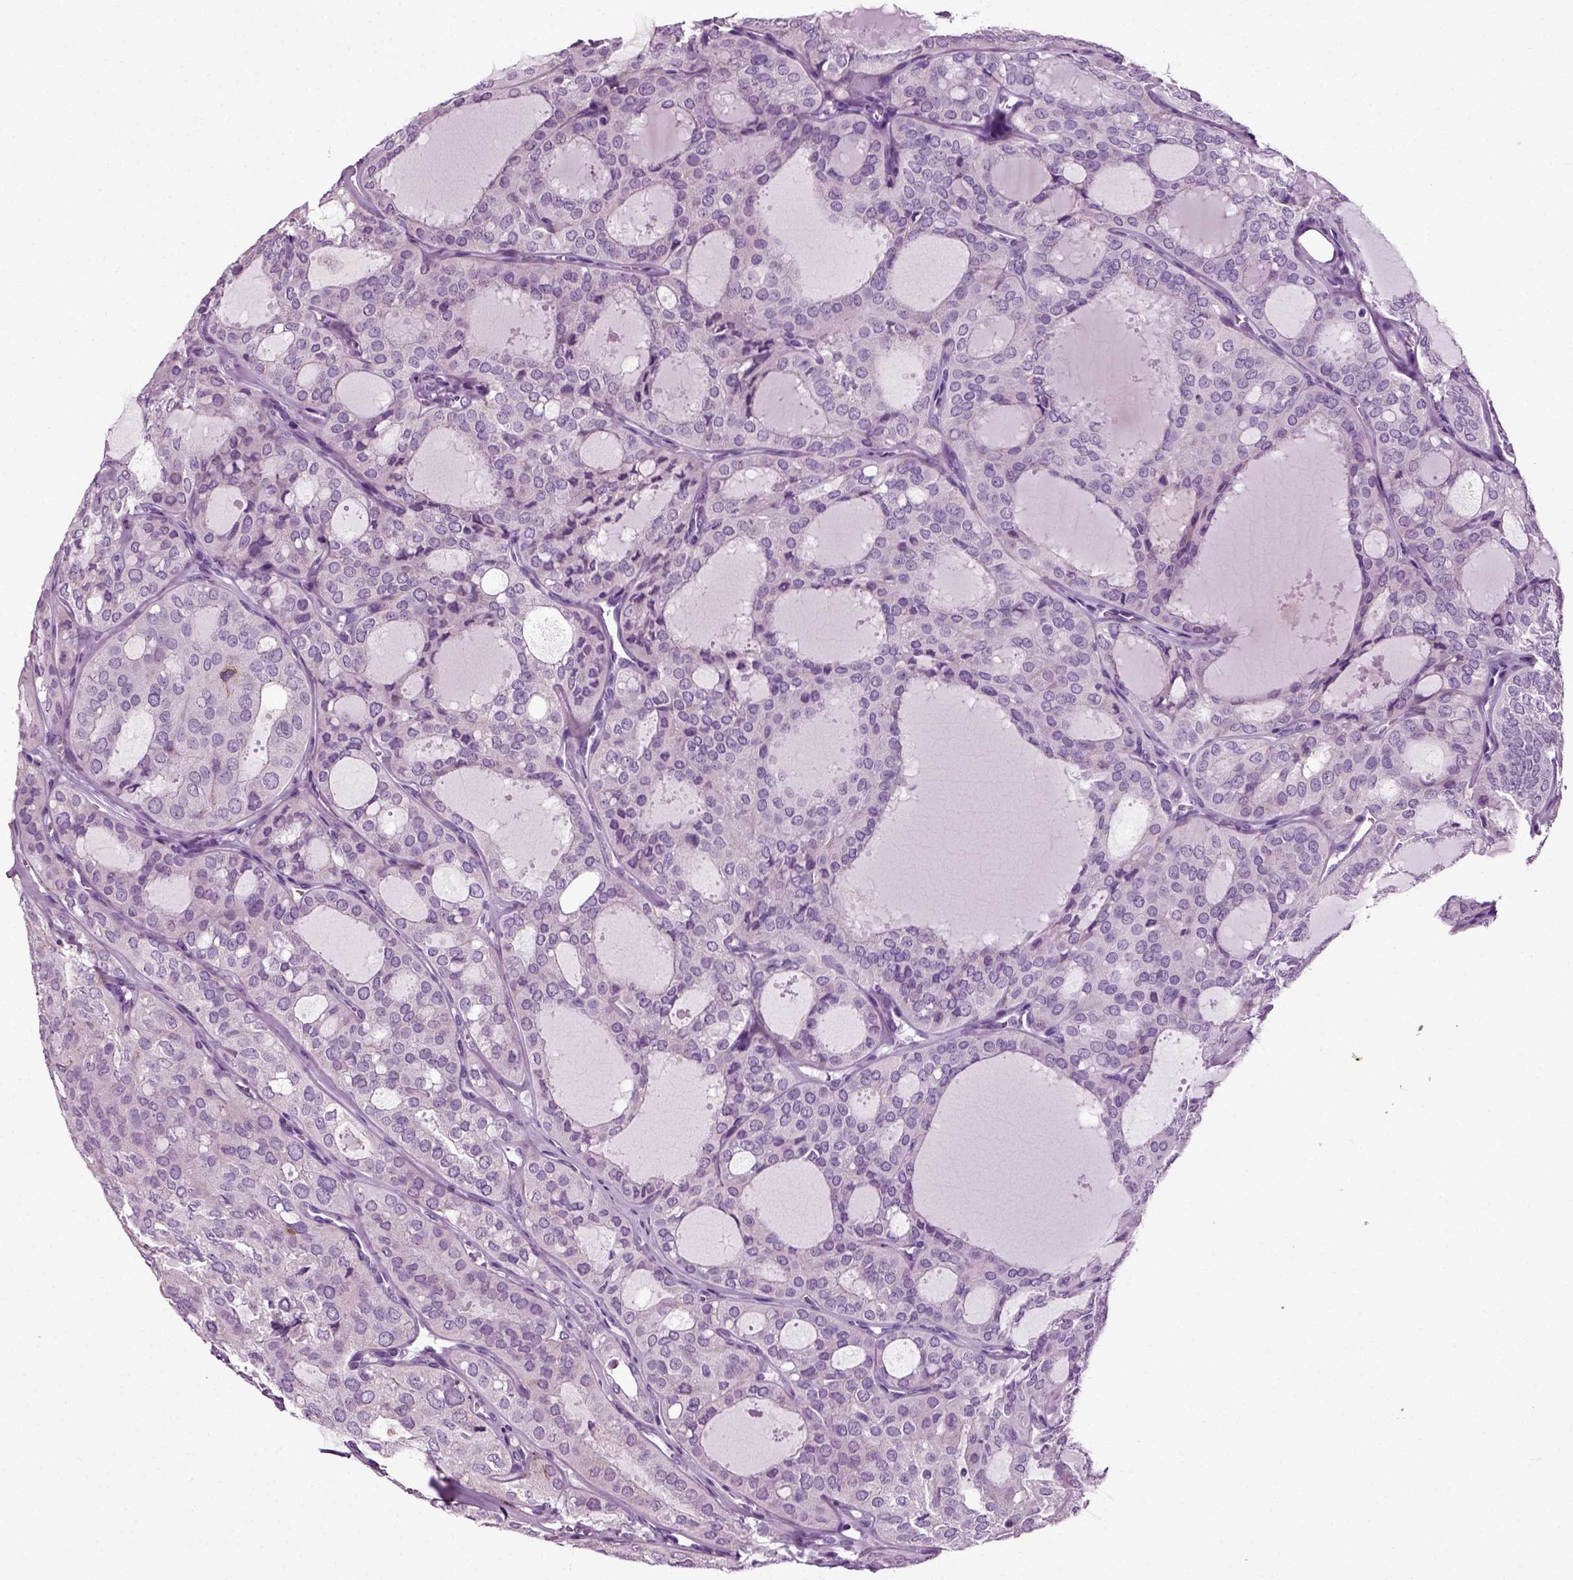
{"staining": {"intensity": "negative", "quantity": "none", "location": "none"}, "tissue": "thyroid cancer", "cell_type": "Tumor cells", "image_type": "cancer", "snomed": [{"axis": "morphology", "description": "Follicular adenoma carcinoma, NOS"}, {"axis": "topography", "description": "Thyroid gland"}], "caption": "Human thyroid cancer stained for a protein using immunohistochemistry exhibits no expression in tumor cells.", "gene": "DNAH10", "patient": {"sex": "male", "age": 75}}